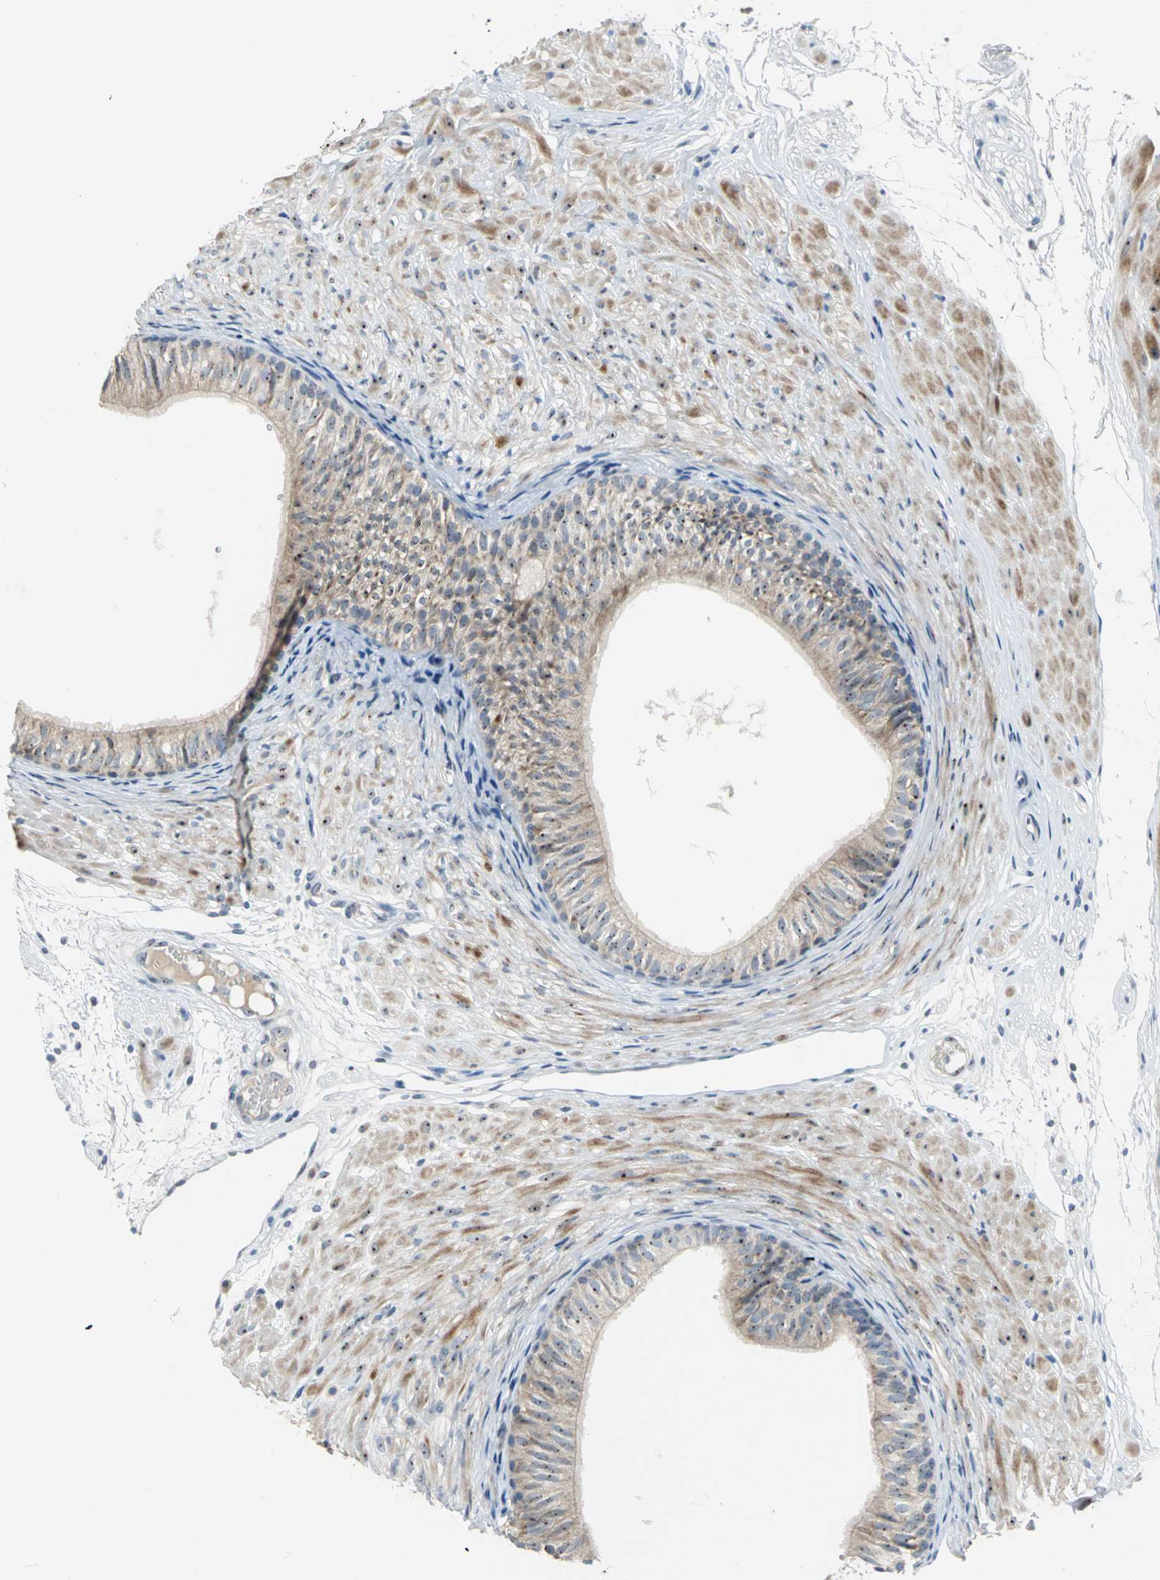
{"staining": {"intensity": "strong", "quantity": ">75%", "location": "nuclear"}, "tissue": "epididymis", "cell_type": "Glandular cells", "image_type": "normal", "snomed": [{"axis": "morphology", "description": "Normal tissue, NOS"}, {"axis": "morphology", "description": "Atrophy, NOS"}, {"axis": "topography", "description": "Testis"}, {"axis": "topography", "description": "Epididymis"}], "caption": "Unremarkable epididymis was stained to show a protein in brown. There is high levels of strong nuclear expression in about >75% of glandular cells. (Stains: DAB in brown, nuclei in blue, Microscopy: brightfield microscopy at high magnification).", "gene": "MYBBP1A", "patient": {"sex": "male", "age": 18}}